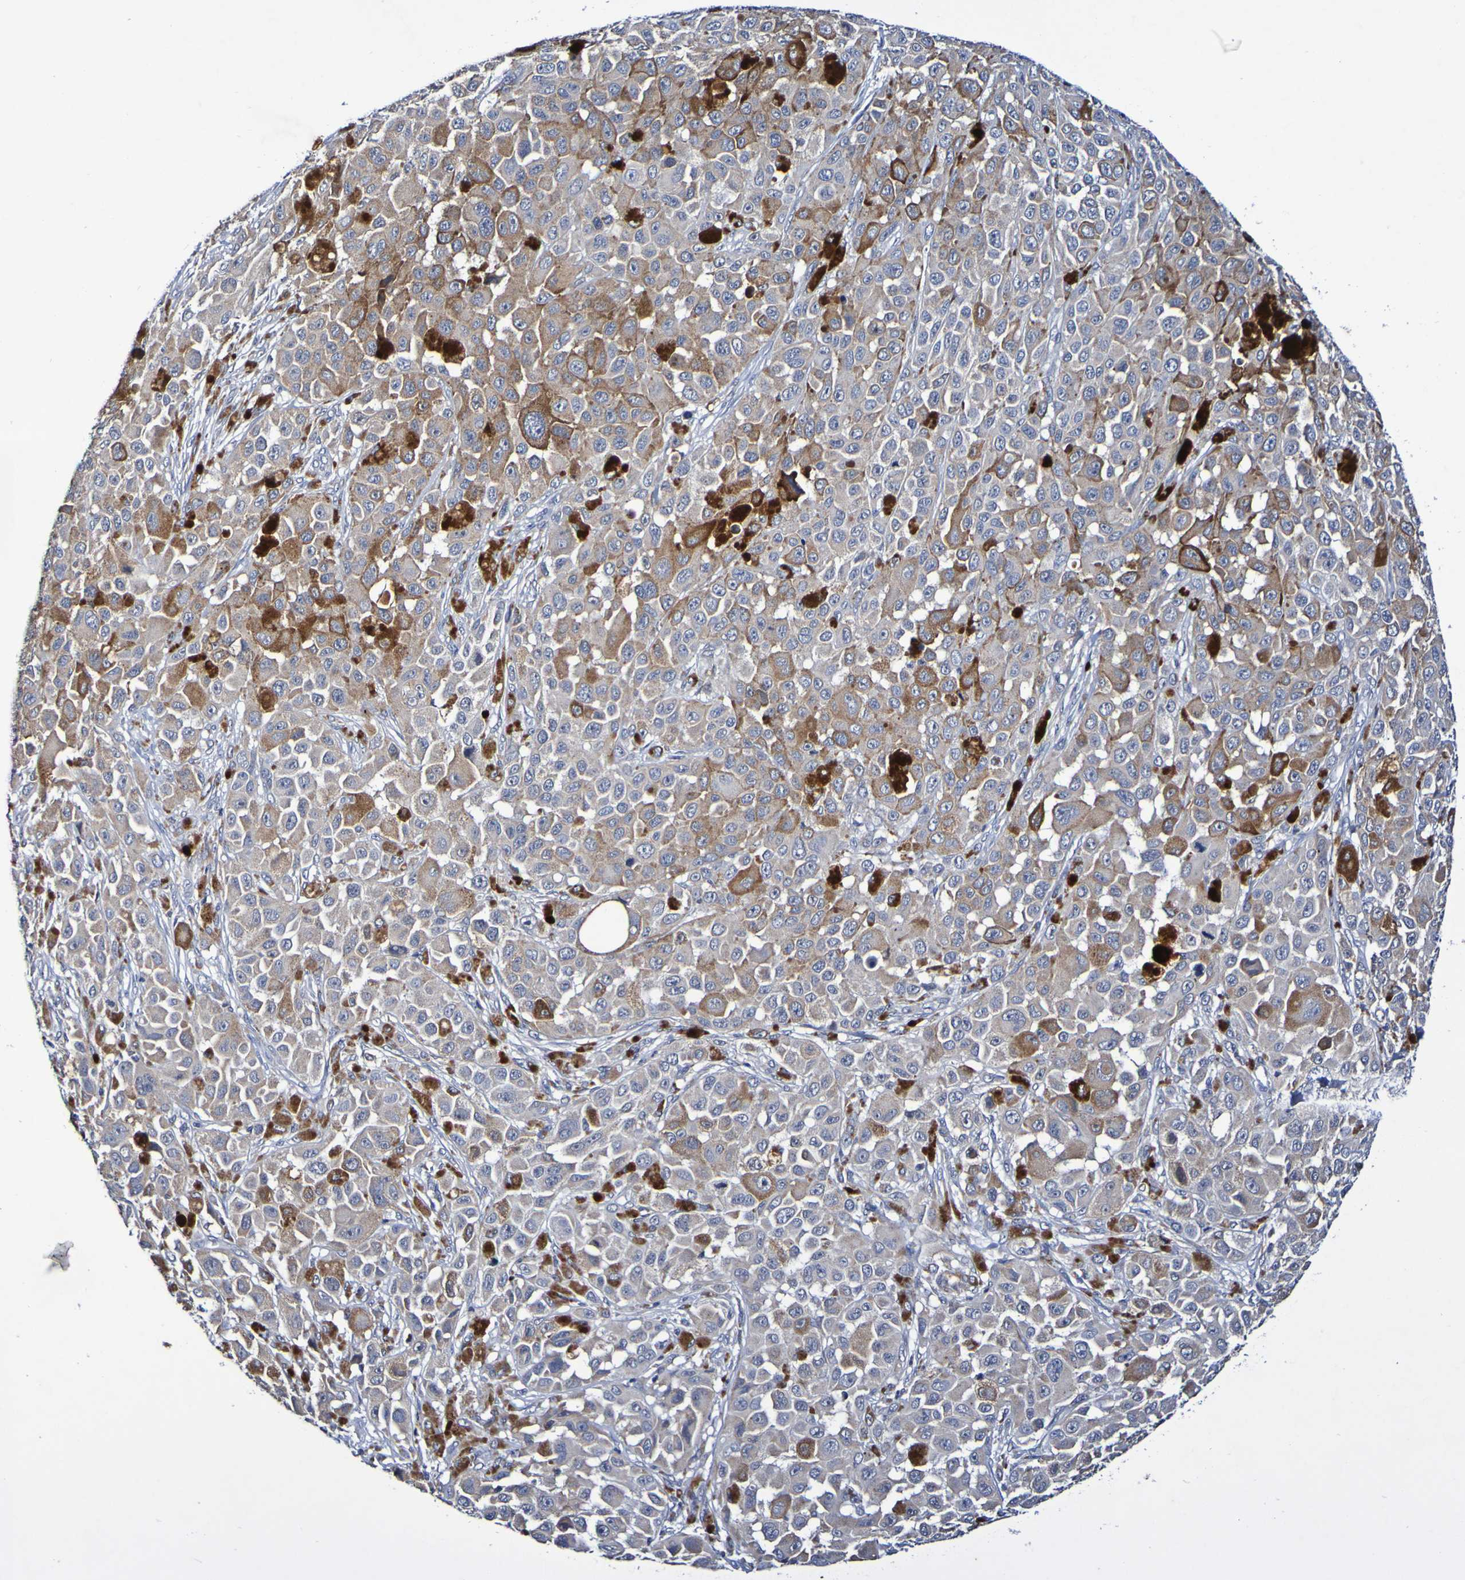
{"staining": {"intensity": "moderate", "quantity": "<25%", "location": "cytoplasmic/membranous"}, "tissue": "melanoma", "cell_type": "Tumor cells", "image_type": "cancer", "snomed": [{"axis": "morphology", "description": "Malignant melanoma, NOS"}, {"axis": "topography", "description": "Skin"}], "caption": "Tumor cells exhibit moderate cytoplasmic/membranous staining in about <25% of cells in melanoma.", "gene": "PTP4A2", "patient": {"sex": "male", "age": 96}}